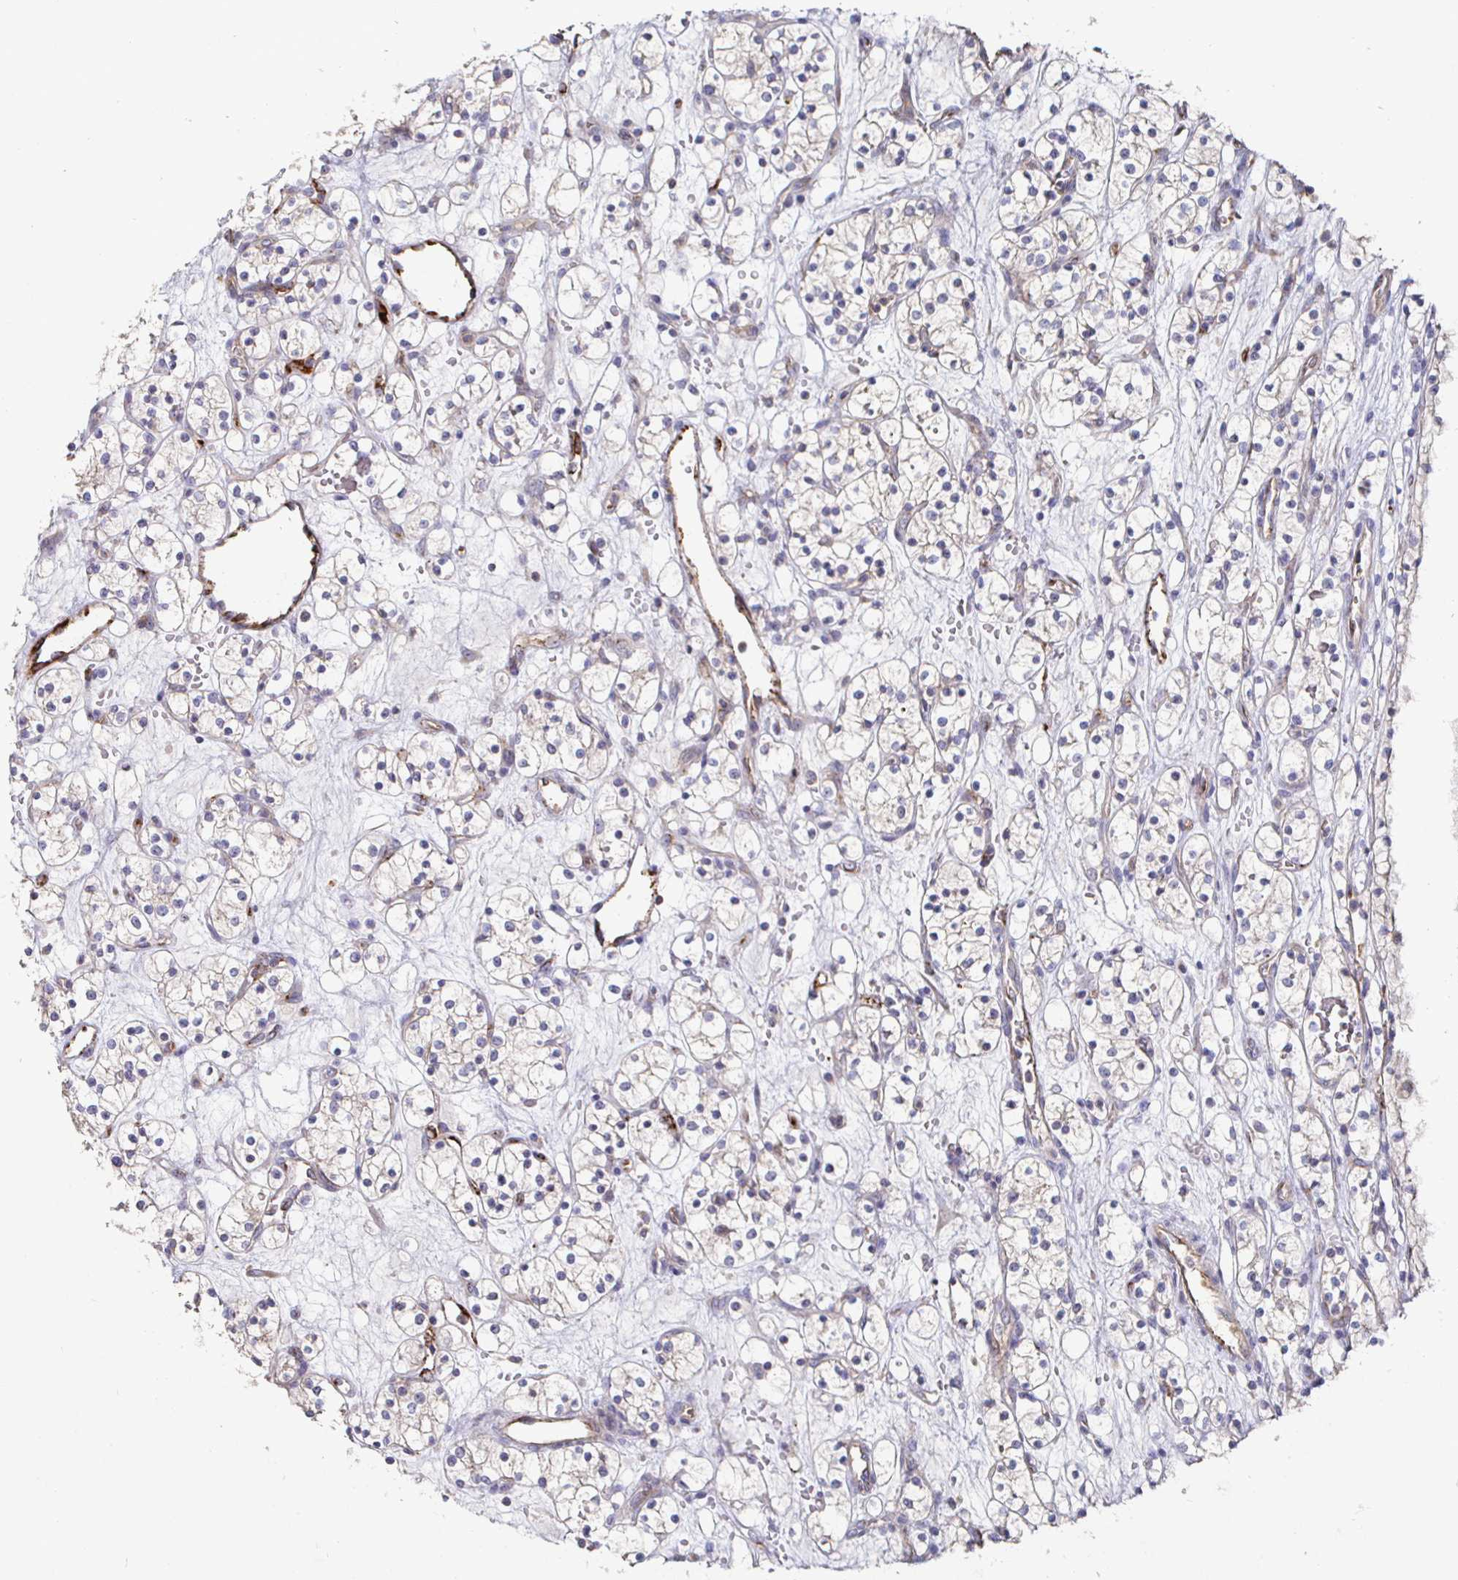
{"staining": {"intensity": "negative", "quantity": "none", "location": "none"}, "tissue": "renal cancer", "cell_type": "Tumor cells", "image_type": "cancer", "snomed": [{"axis": "morphology", "description": "Adenocarcinoma, NOS"}, {"axis": "topography", "description": "Kidney"}], "caption": "An immunohistochemistry (IHC) micrograph of renal adenocarcinoma is shown. There is no staining in tumor cells of renal adenocarcinoma. (DAB immunohistochemistry, high magnification).", "gene": "NRSN1", "patient": {"sex": "female", "age": 60}}